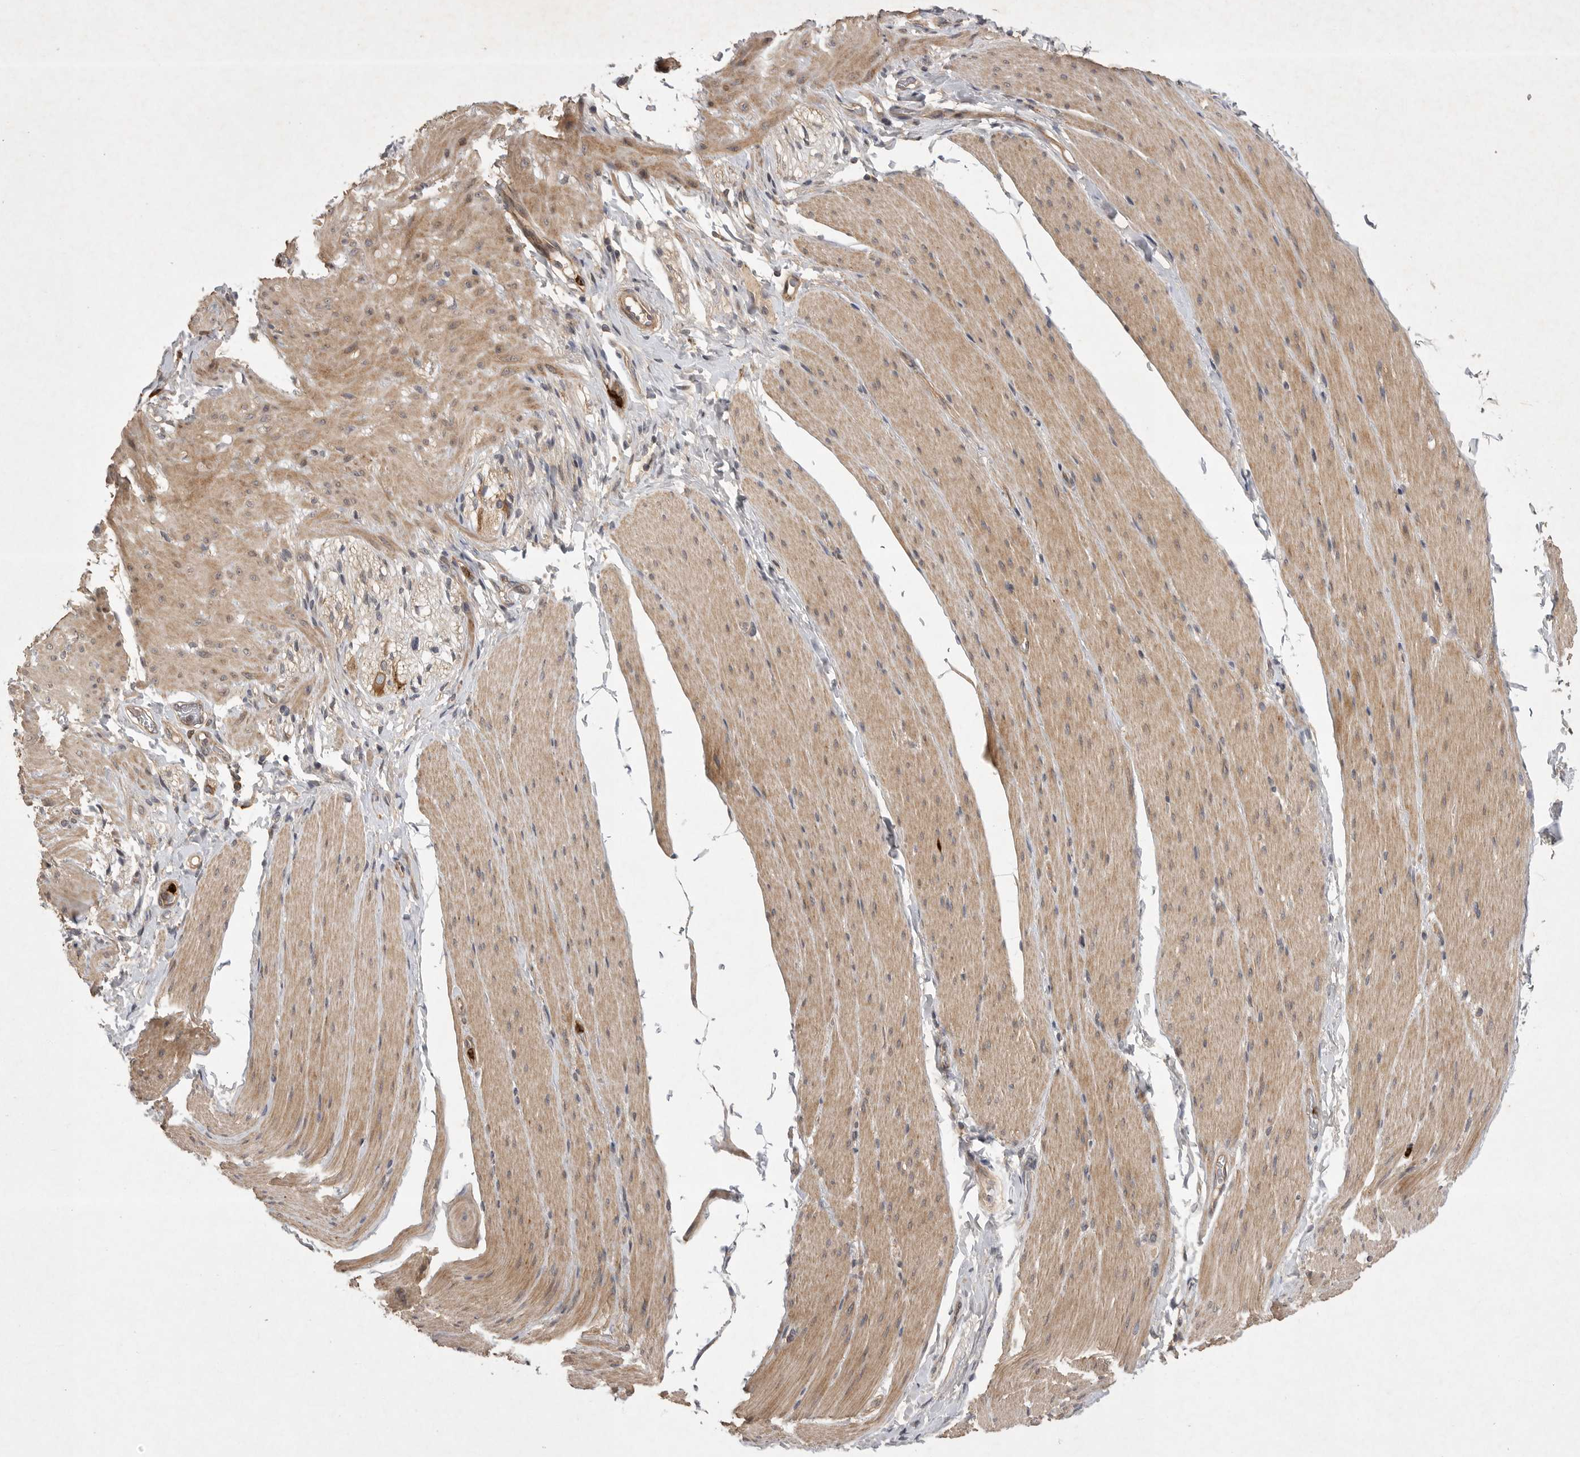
{"staining": {"intensity": "moderate", "quantity": "25%-75%", "location": "cytoplasmic/membranous"}, "tissue": "smooth muscle", "cell_type": "Smooth muscle cells", "image_type": "normal", "snomed": [{"axis": "morphology", "description": "Normal tissue, NOS"}, {"axis": "topography", "description": "Smooth muscle"}, {"axis": "topography", "description": "Small intestine"}], "caption": "Immunohistochemical staining of benign smooth muscle displays moderate cytoplasmic/membranous protein positivity in about 25%-75% of smooth muscle cells. The staining was performed using DAB to visualize the protein expression in brown, while the nuclei were stained in blue with hematoxylin (Magnification: 20x).", "gene": "UBE3D", "patient": {"sex": "female", "age": 84}}